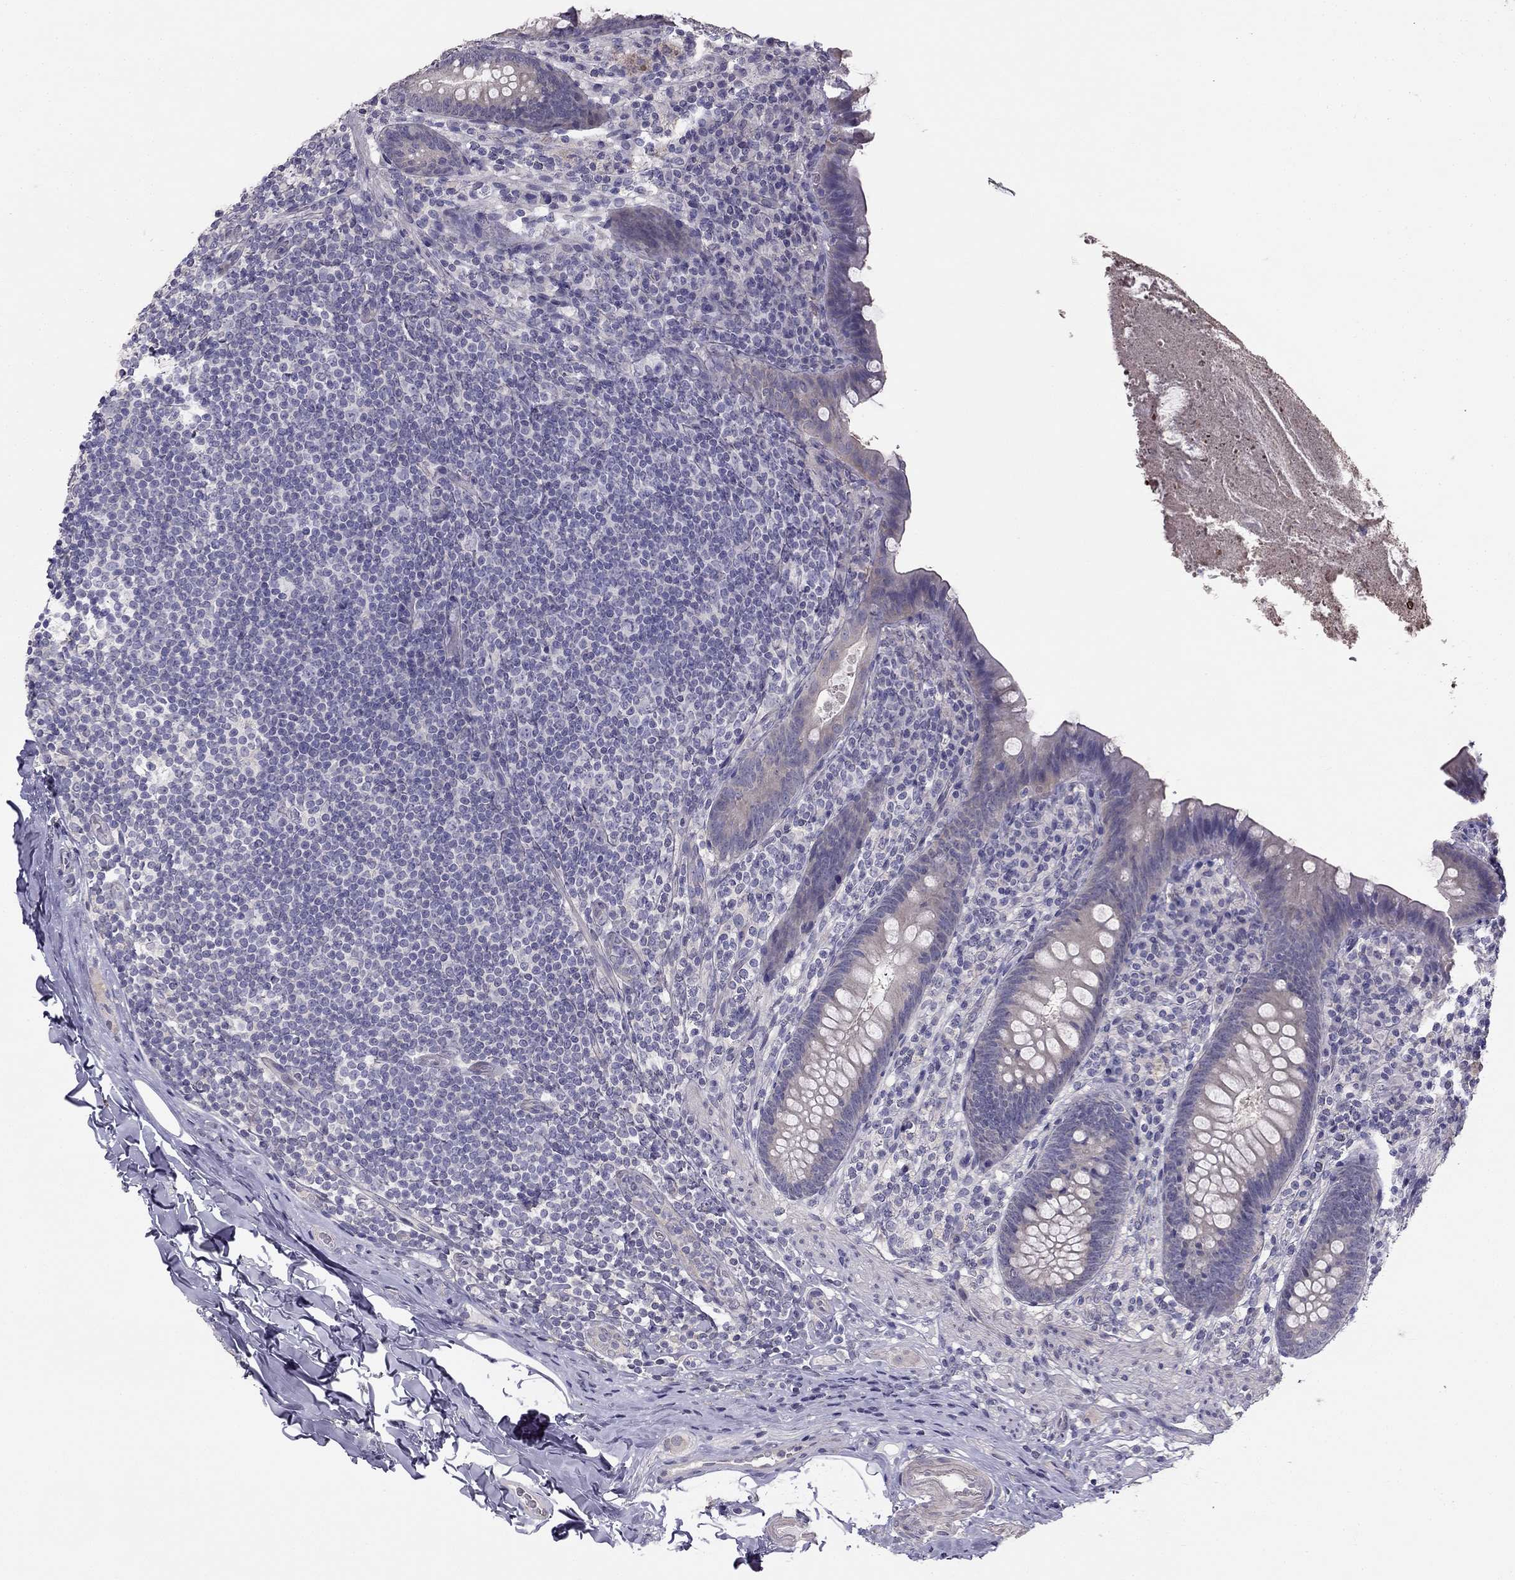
{"staining": {"intensity": "negative", "quantity": "none", "location": "none"}, "tissue": "appendix", "cell_type": "Glandular cells", "image_type": "normal", "snomed": [{"axis": "morphology", "description": "Normal tissue, NOS"}, {"axis": "topography", "description": "Appendix"}], "caption": "Immunohistochemical staining of benign appendix shows no significant expression in glandular cells. (Immunohistochemistry (ihc), brightfield microscopy, high magnification).", "gene": "HSFX1", "patient": {"sex": "male", "age": 47}}